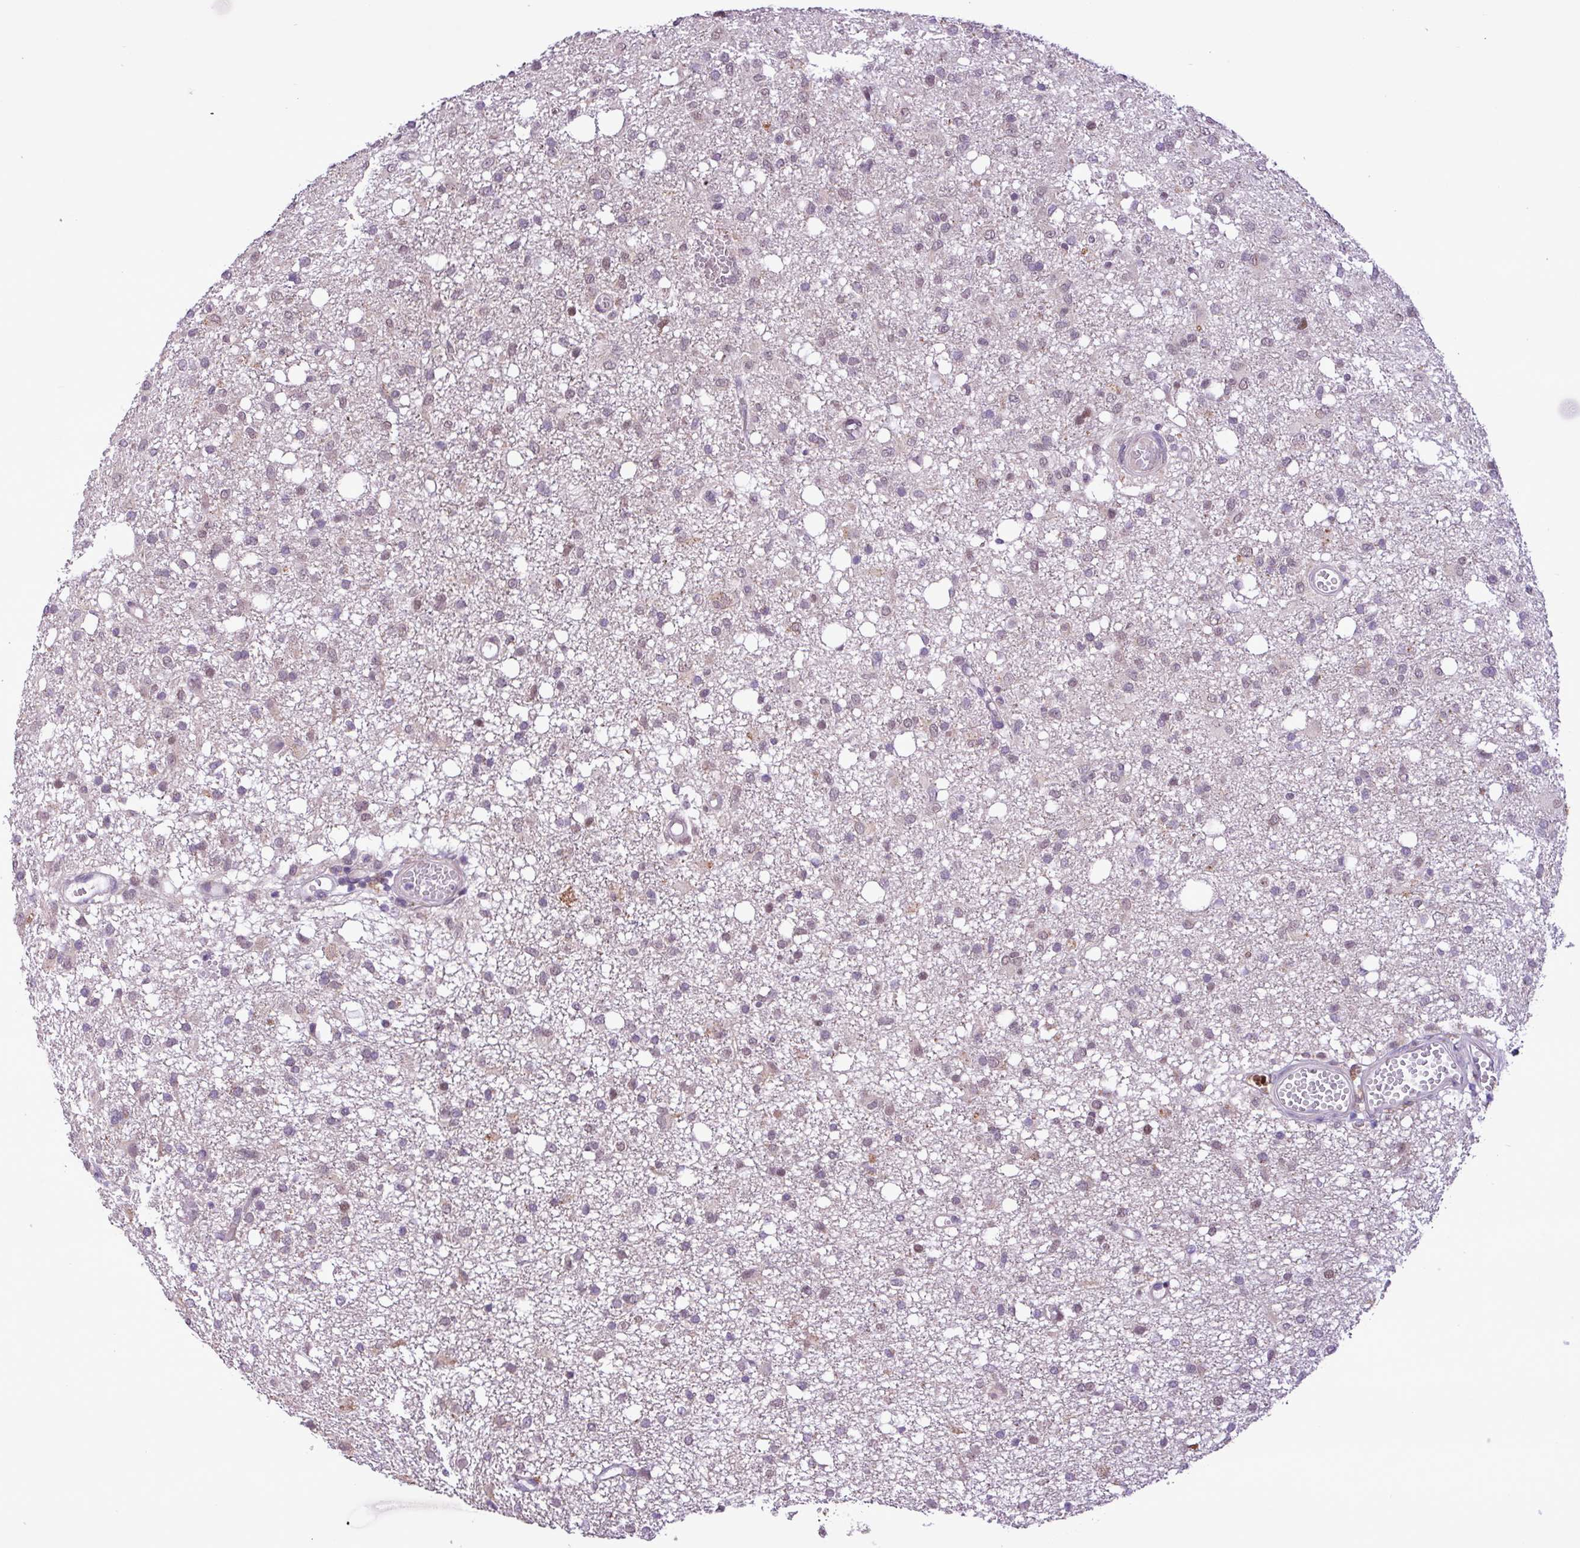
{"staining": {"intensity": "moderate", "quantity": "<25%", "location": "cytoplasmic/membranous,nuclear"}, "tissue": "glioma", "cell_type": "Tumor cells", "image_type": "cancer", "snomed": [{"axis": "morphology", "description": "Glioma, malignant, High grade"}, {"axis": "topography", "description": "Brain"}], "caption": "IHC (DAB) staining of glioma shows moderate cytoplasmic/membranous and nuclear protein positivity in approximately <25% of tumor cells. (DAB (3,3'-diaminobenzidine) = brown stain, brightfield microscopy at high magnification).", "gene": "ZNF354A", "patient": {"sex": "female", "age": 59}}